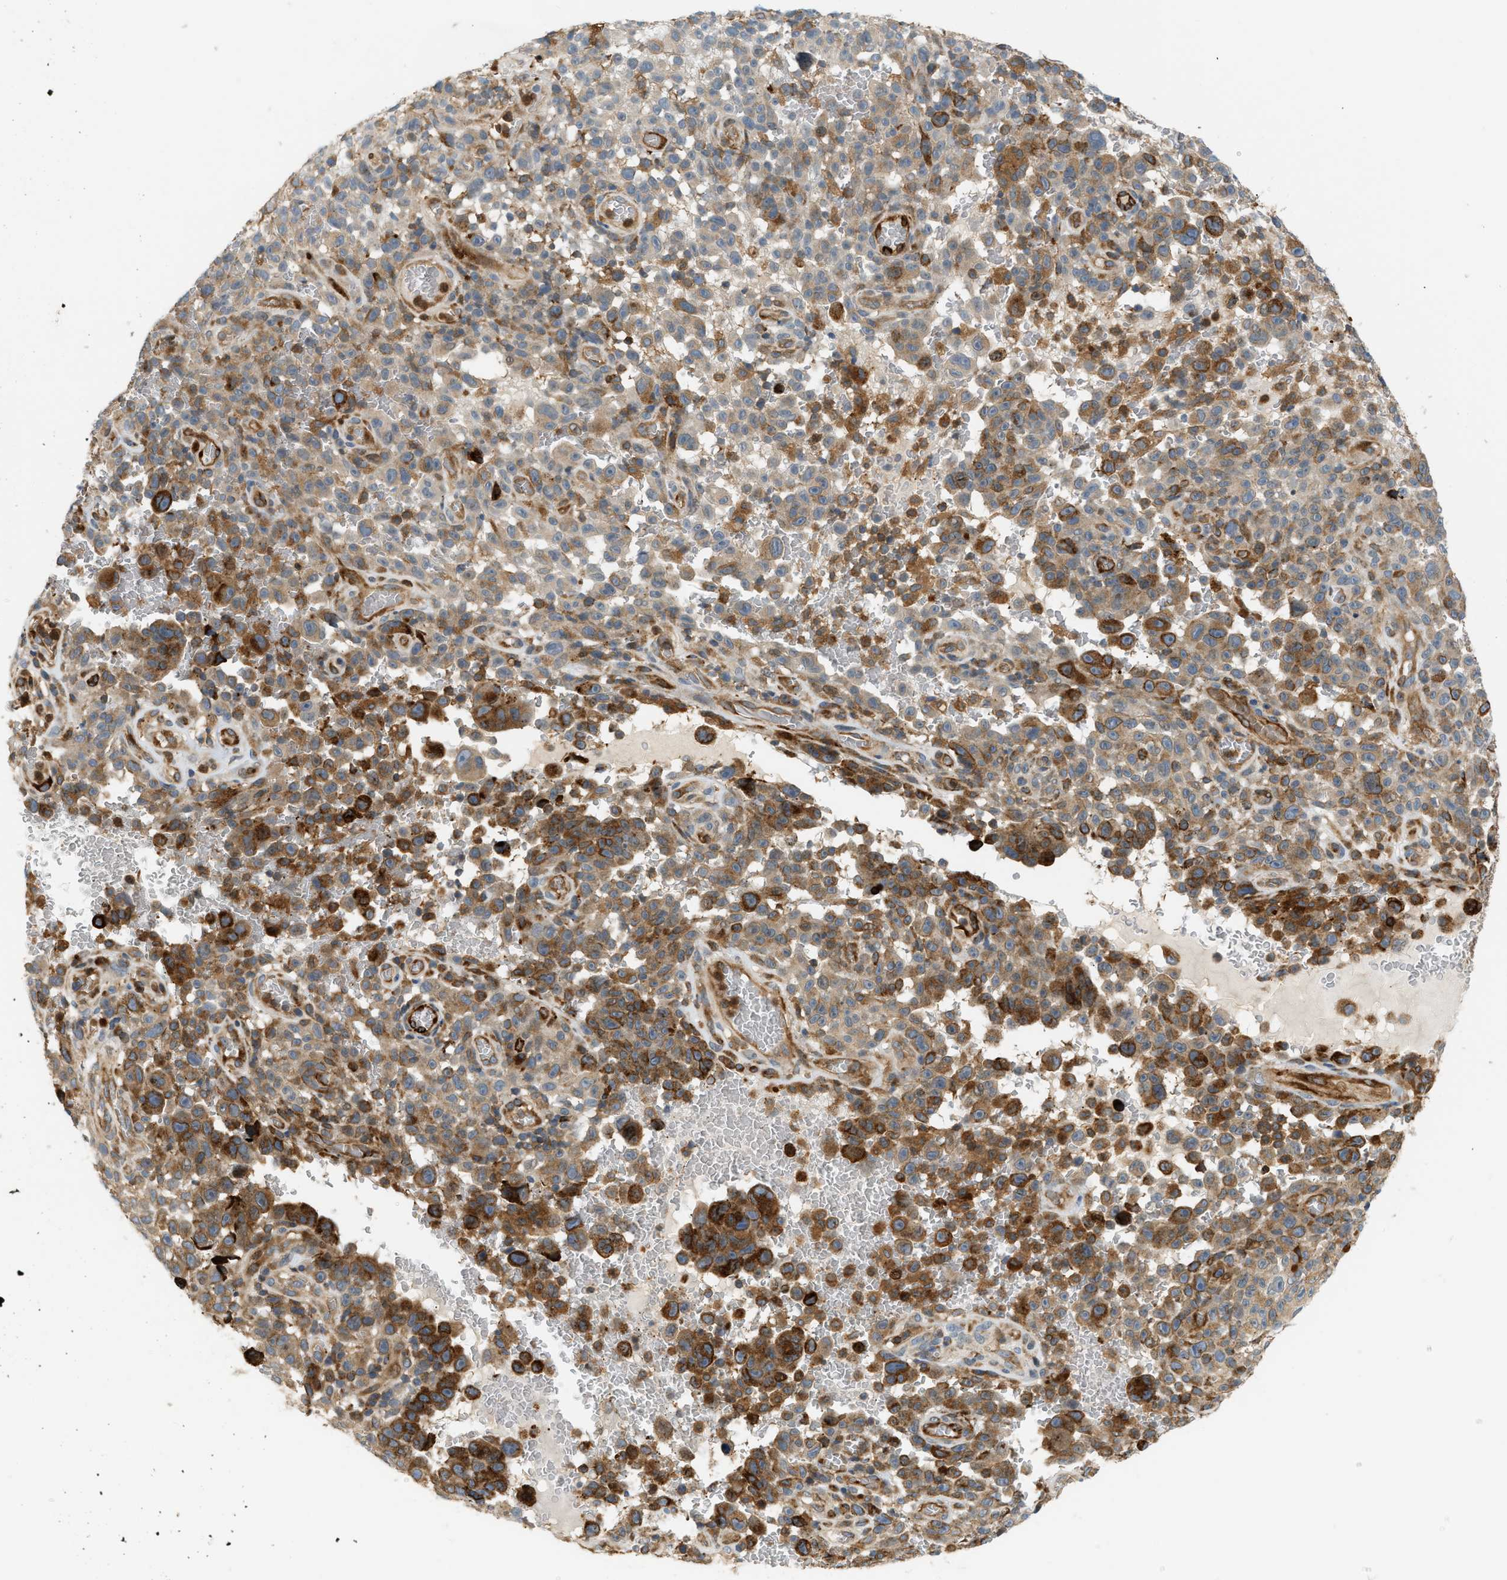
{"staining": {"intensity": "moderate", "quantity": ">75%", "location": "cytoplasmic/membranous"}, "tissue": "melanoma", "cell_type": "Tumor cells", "image_type": "cancer", "snomed": [{"axis": "morphology", "description": "Malignant melanoma, NOS"}, {"axis": "topography", "description": "Skin"}], "caption": "Immunohistochemical staining of melanoma exhibits medium levels of moderate cytoplasmic/membranous staining in about >75% of tumor cells.", "gene": "PLCG2", "patient": {"sex": "female", "age": 82}}